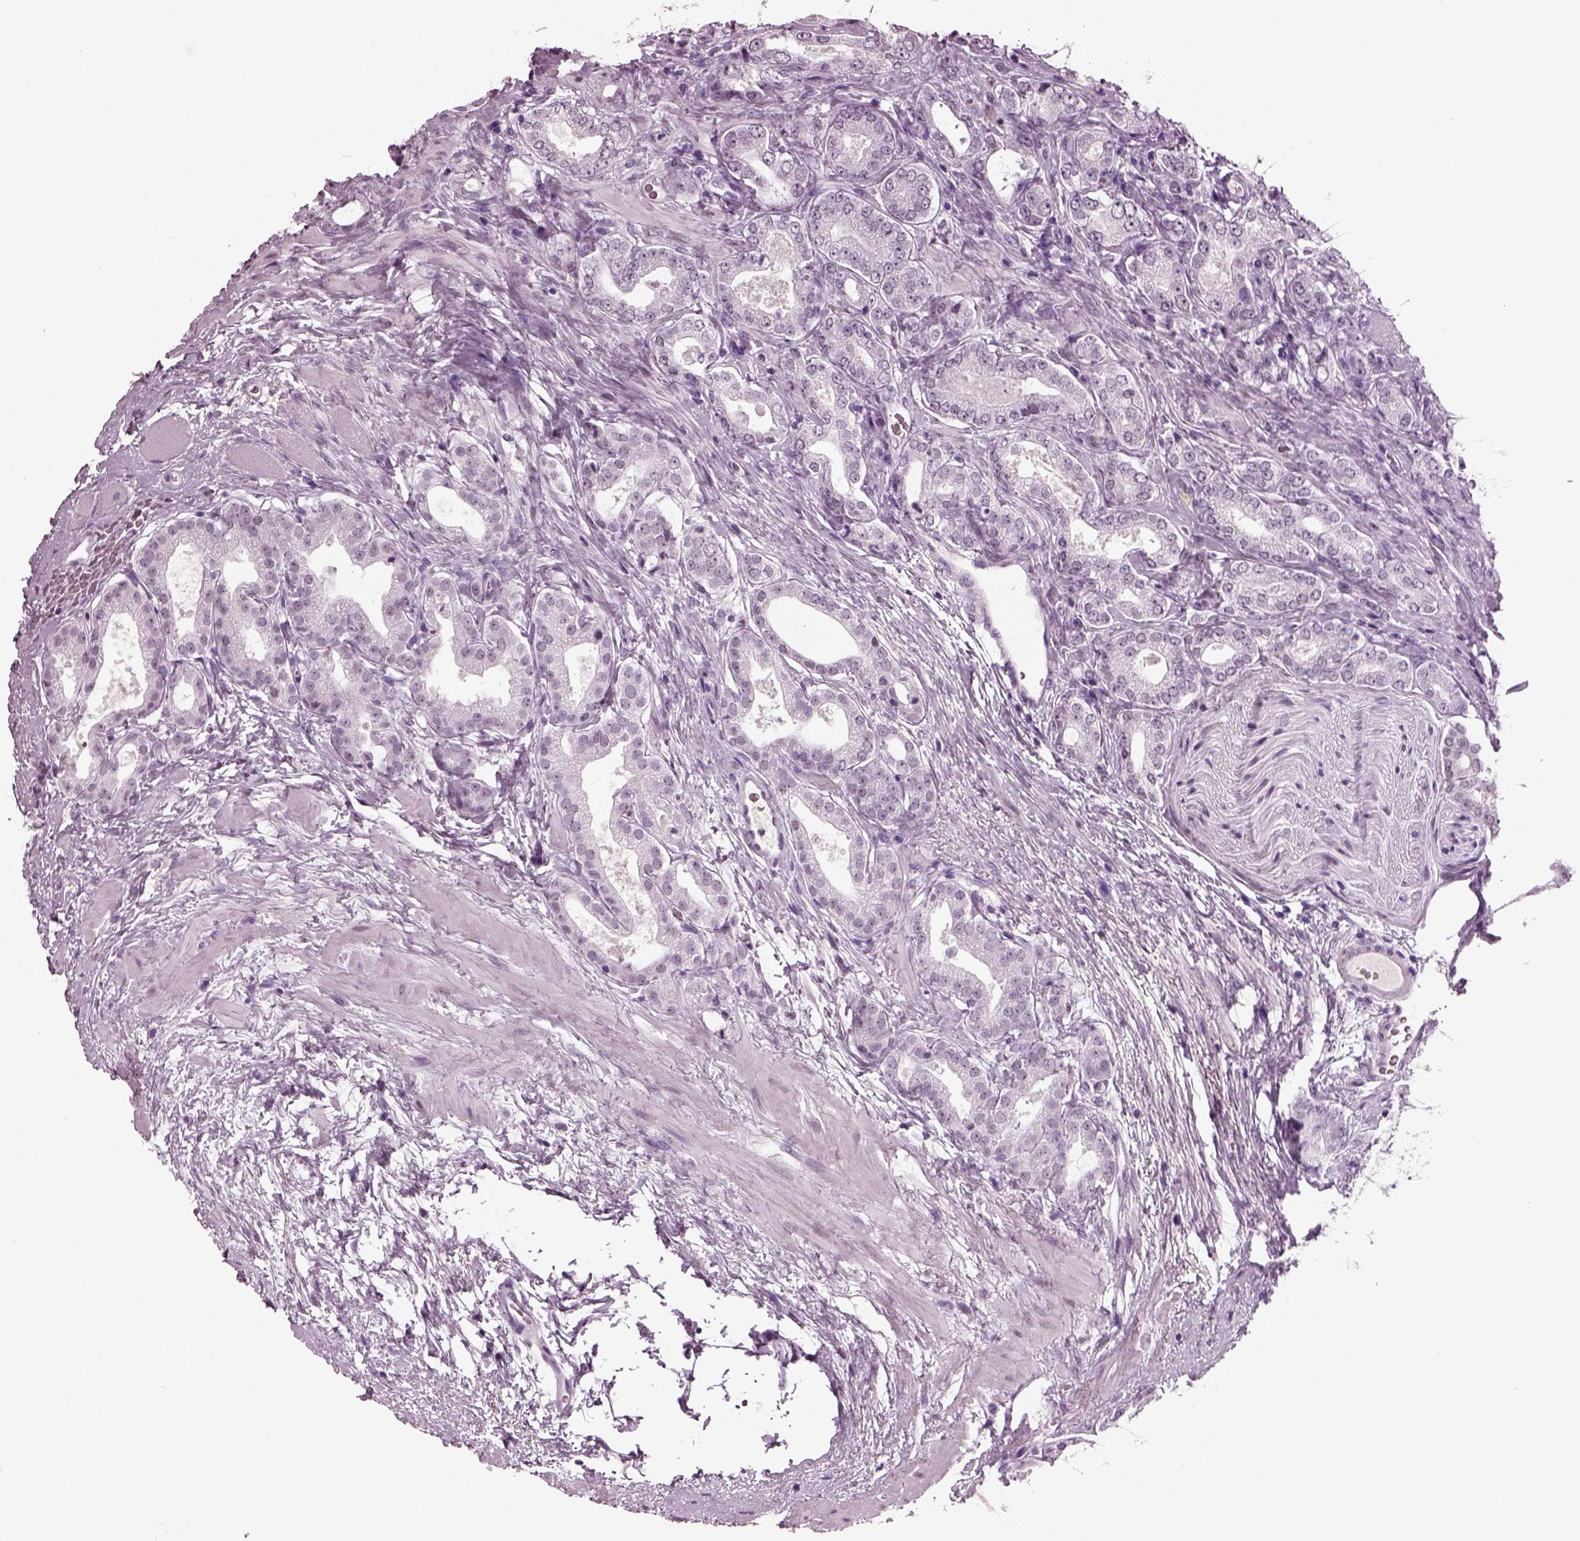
{"staining": {"intensity": "negative", "quantity": "none", "location": "none"}, "tissue": "prostate cancer", "cell_type": "Tumor cells", "image_type": "cancer", "snomed": [{"axis": "morphology", "description": "Adenocarcinoma, NOS"}, {"axis": "topography", "description": "Prostate"}], "caption": "Immunohistochemical staining of human prostate adenocarcinoma shows no significant expression in tumor cells.", "gene": "KRTAP3-2", "patient": {"sex": "male", "age": 64}}